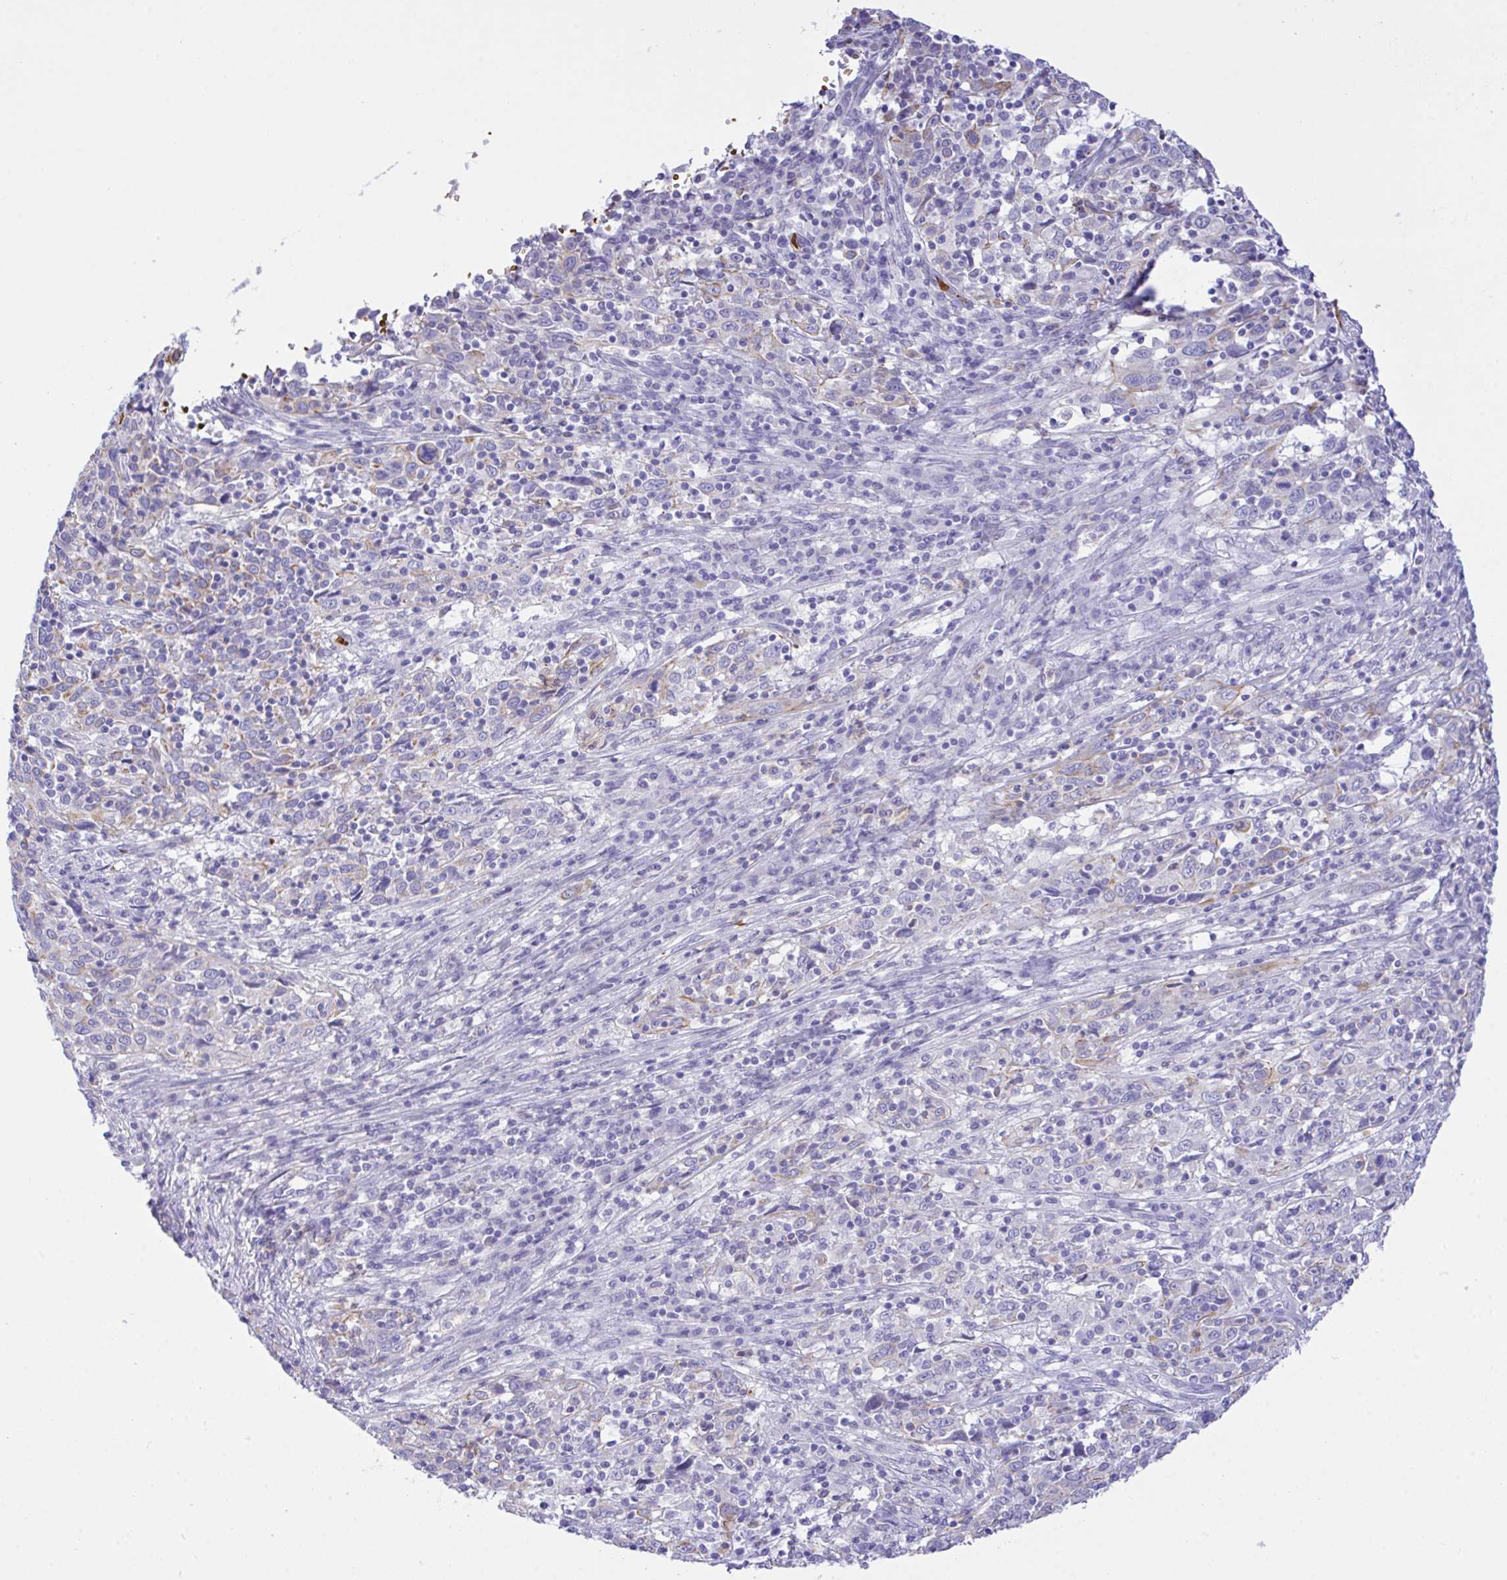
{"staining": {"intensity": "weak", "quantity": "<25%", "location": "cytoplasmic/membranous"}, "tissue": "cervical cancer", "cell_type": "Tumor cells", "image_type": "cancer", "snomed": [{"axis": "morphology", "description": "Squamous cell carcinoma, NOS"}, {"axis": "topography", "description": "Cervix"}], "caption": "Cervical cancer was stained to show a protein in brown. There is no significant expression in tumor cells.", "gene": "ZNF221", "patient": {"sex": "female", "age": 46}}